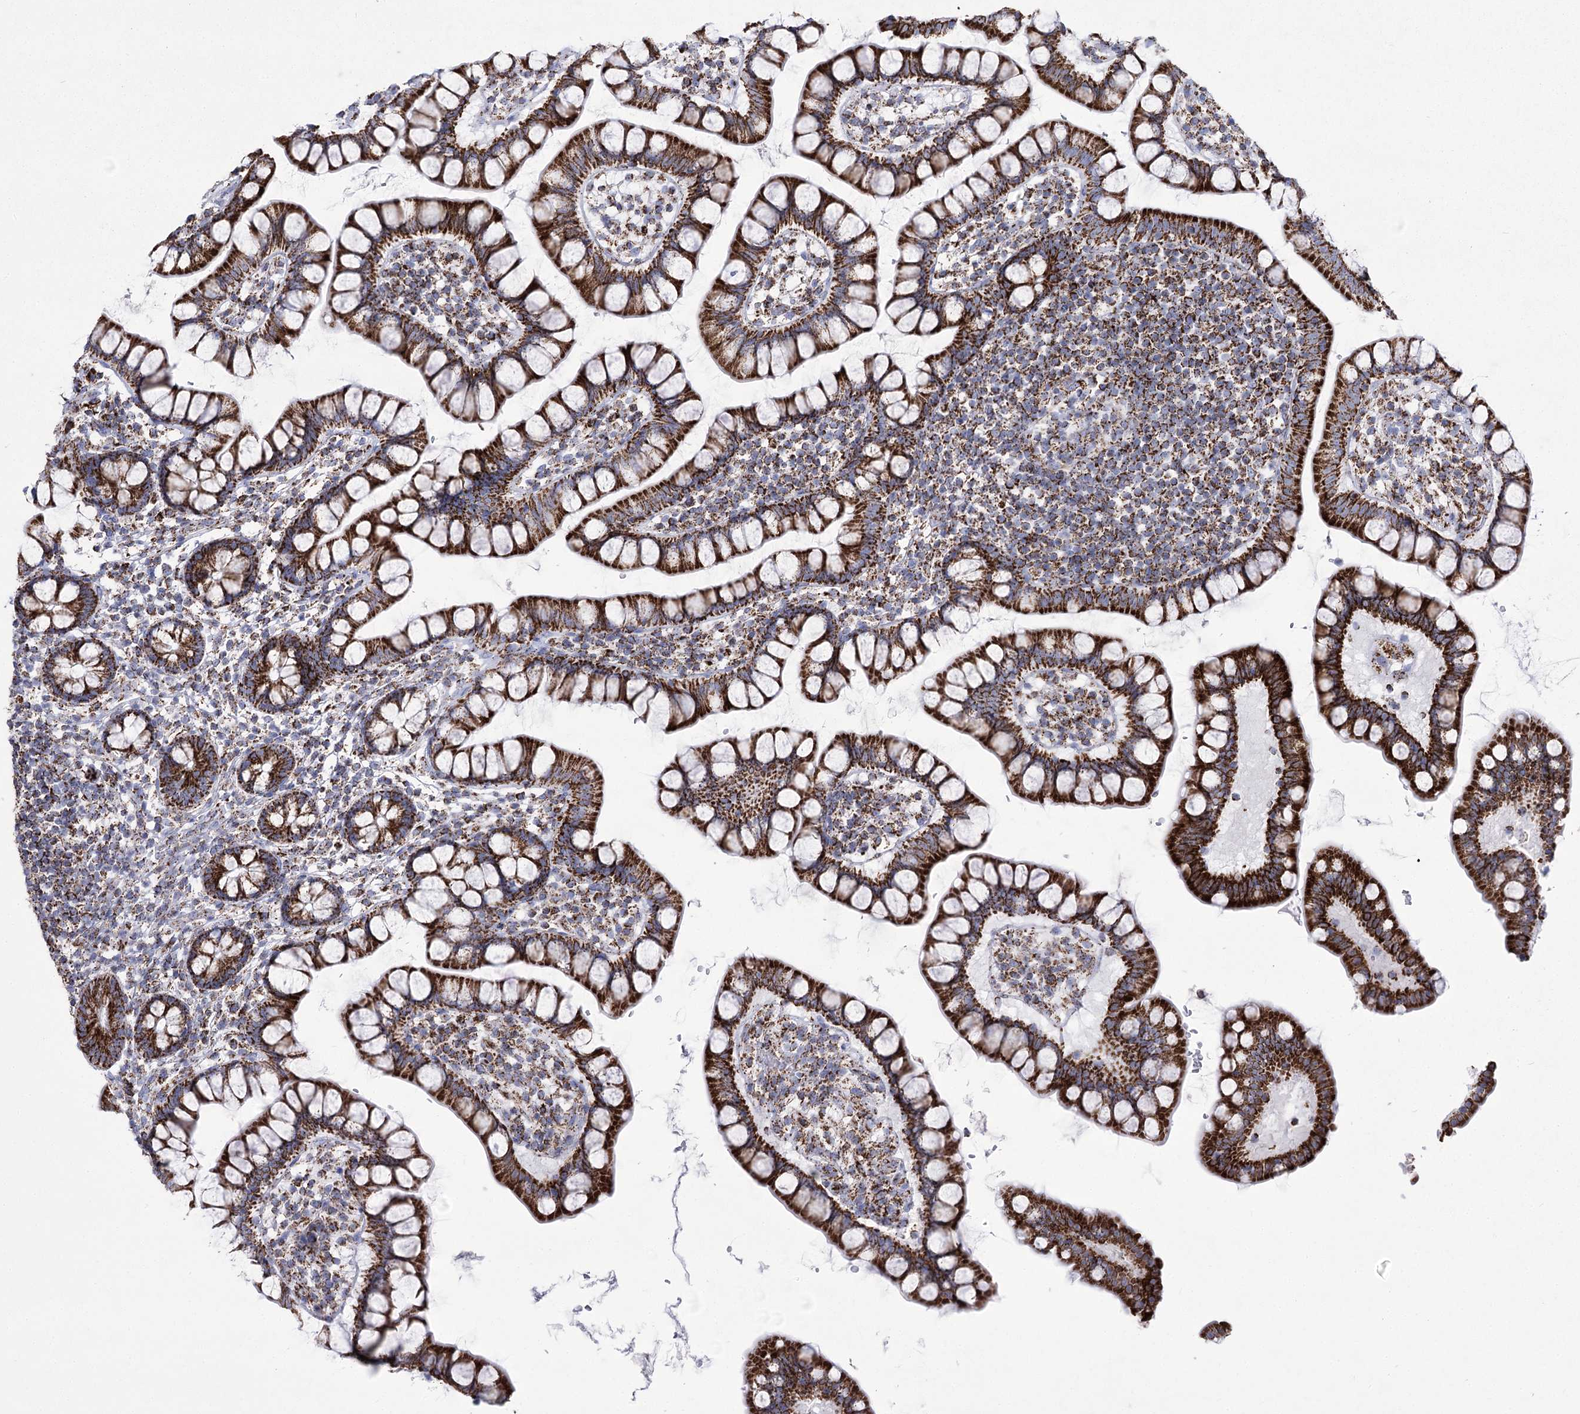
{"staining": {"intensity": "strong", "quantity": ">75%", "location": "cytoplasmic/membranous"}, "tissue": "small intestine", "cell_type": "Glandular cells", "image_type": "normal", "snomed": [{"axis": "morphology", "description": "Normal tissue, NOS"}, {"axis": "topography", "description": "Small intestine"}], "caption": "The histopathology image exhibits immunohistochemical staining of benign small intestine. There is strong cytoplasmic/membranous expression is present in approximately >75% of glandular cells.", "gene": "PDHB", "patient": {"sex": "female", "age": 84}}